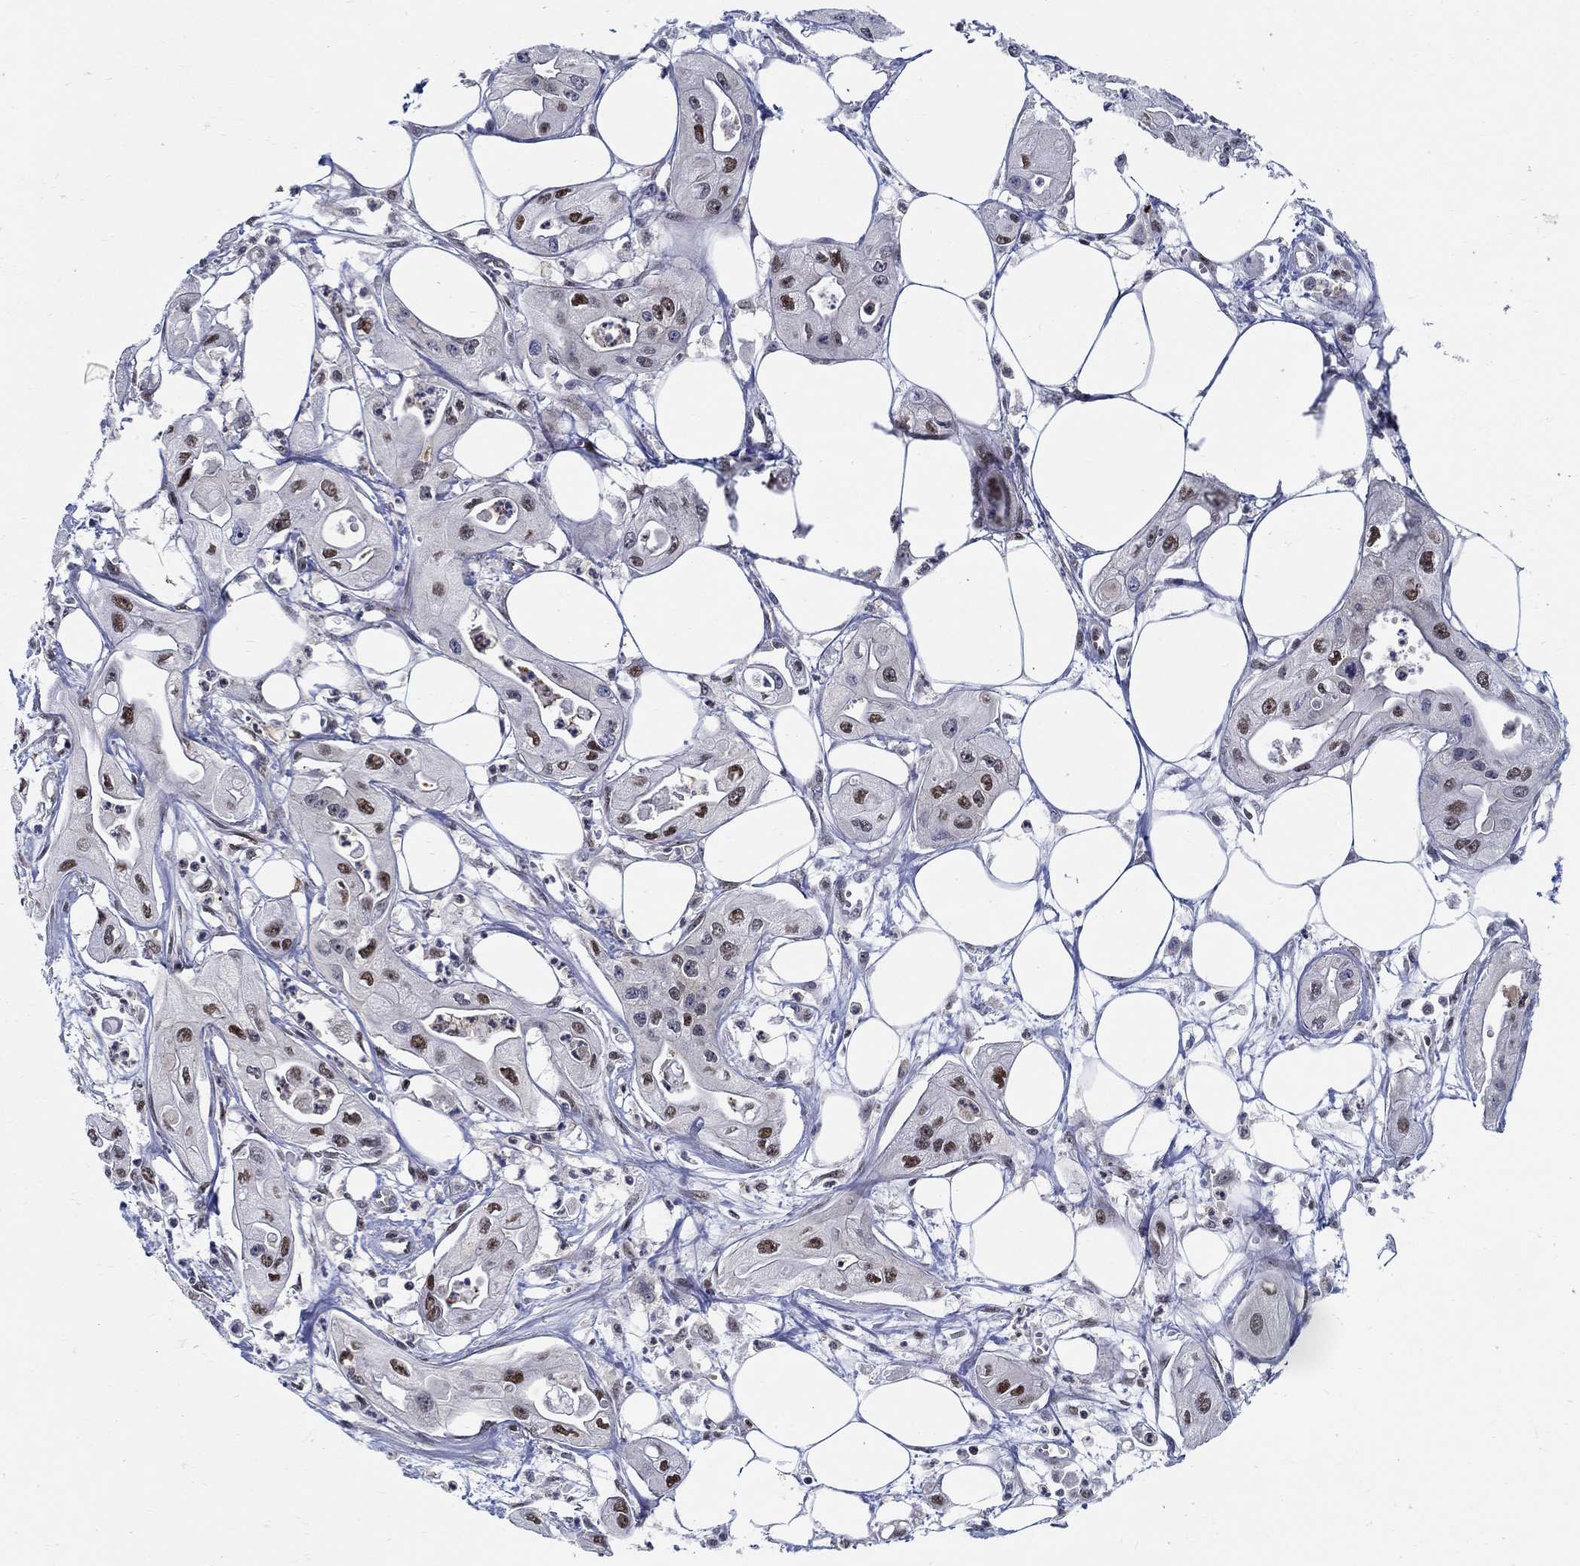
{"staining": {"intensity": "strong", "quantity": "<25%", "location": "nuclear"}, "tissue": "pancreatic cancer", "cell_type": "Tumor cells", "image_type": "cancer", "snomed": [{"axis": "morphology", "description": "Adenocarcinoma, NOS"}, {"axis": "topography", "description": "Pancreas"}], "caption": "An immunohistochemistry histopathology image of tumor tissue is shown. Protein staining in brown shows strong nuclear positivity in pancreatic cancer within tumor cells. (DAB (3,3'-diaminobenzidine) IHC with brightfield microscopy, high magnification).", "gene": "ZNF594", "patient": {"sex": "male", "age": 70}}